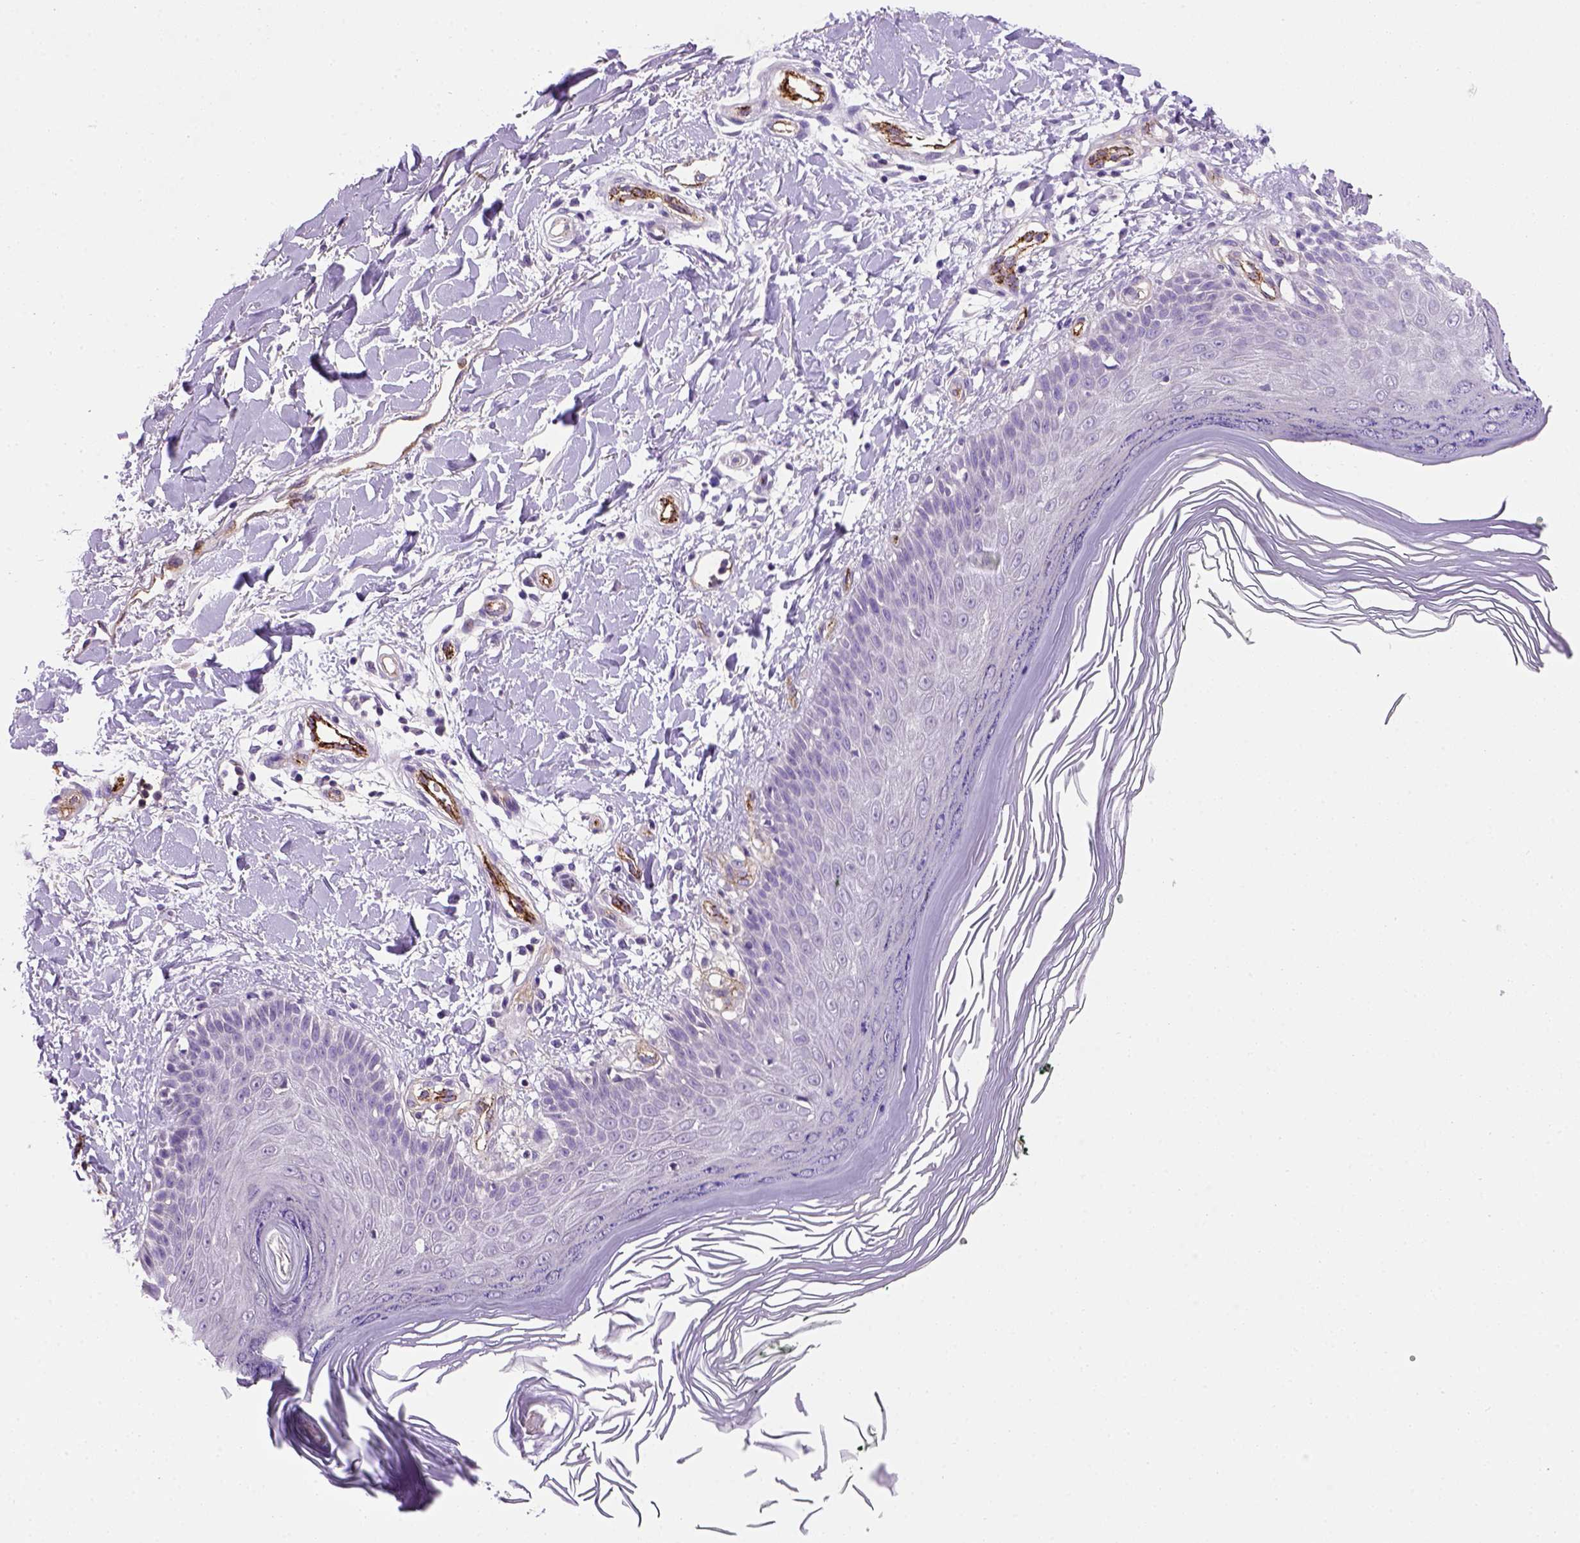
{"staining": {"intensity": "negative", "quantity": "none", "location": "none"}, "tissue": "skin", "cell_type": "Fibroblasts", "image_type": "normal", "snomed": [{"axis": "morphology", "description": "Normal tissue, NOS"}, {"axis": "topography", "description": "Skin"}], "caption": "Immunohistochemical staining of benign skin exhibits no significant staining in fibroblasts.", "gene": "VWF", "patient": {"sex": "female", "age": 62}}